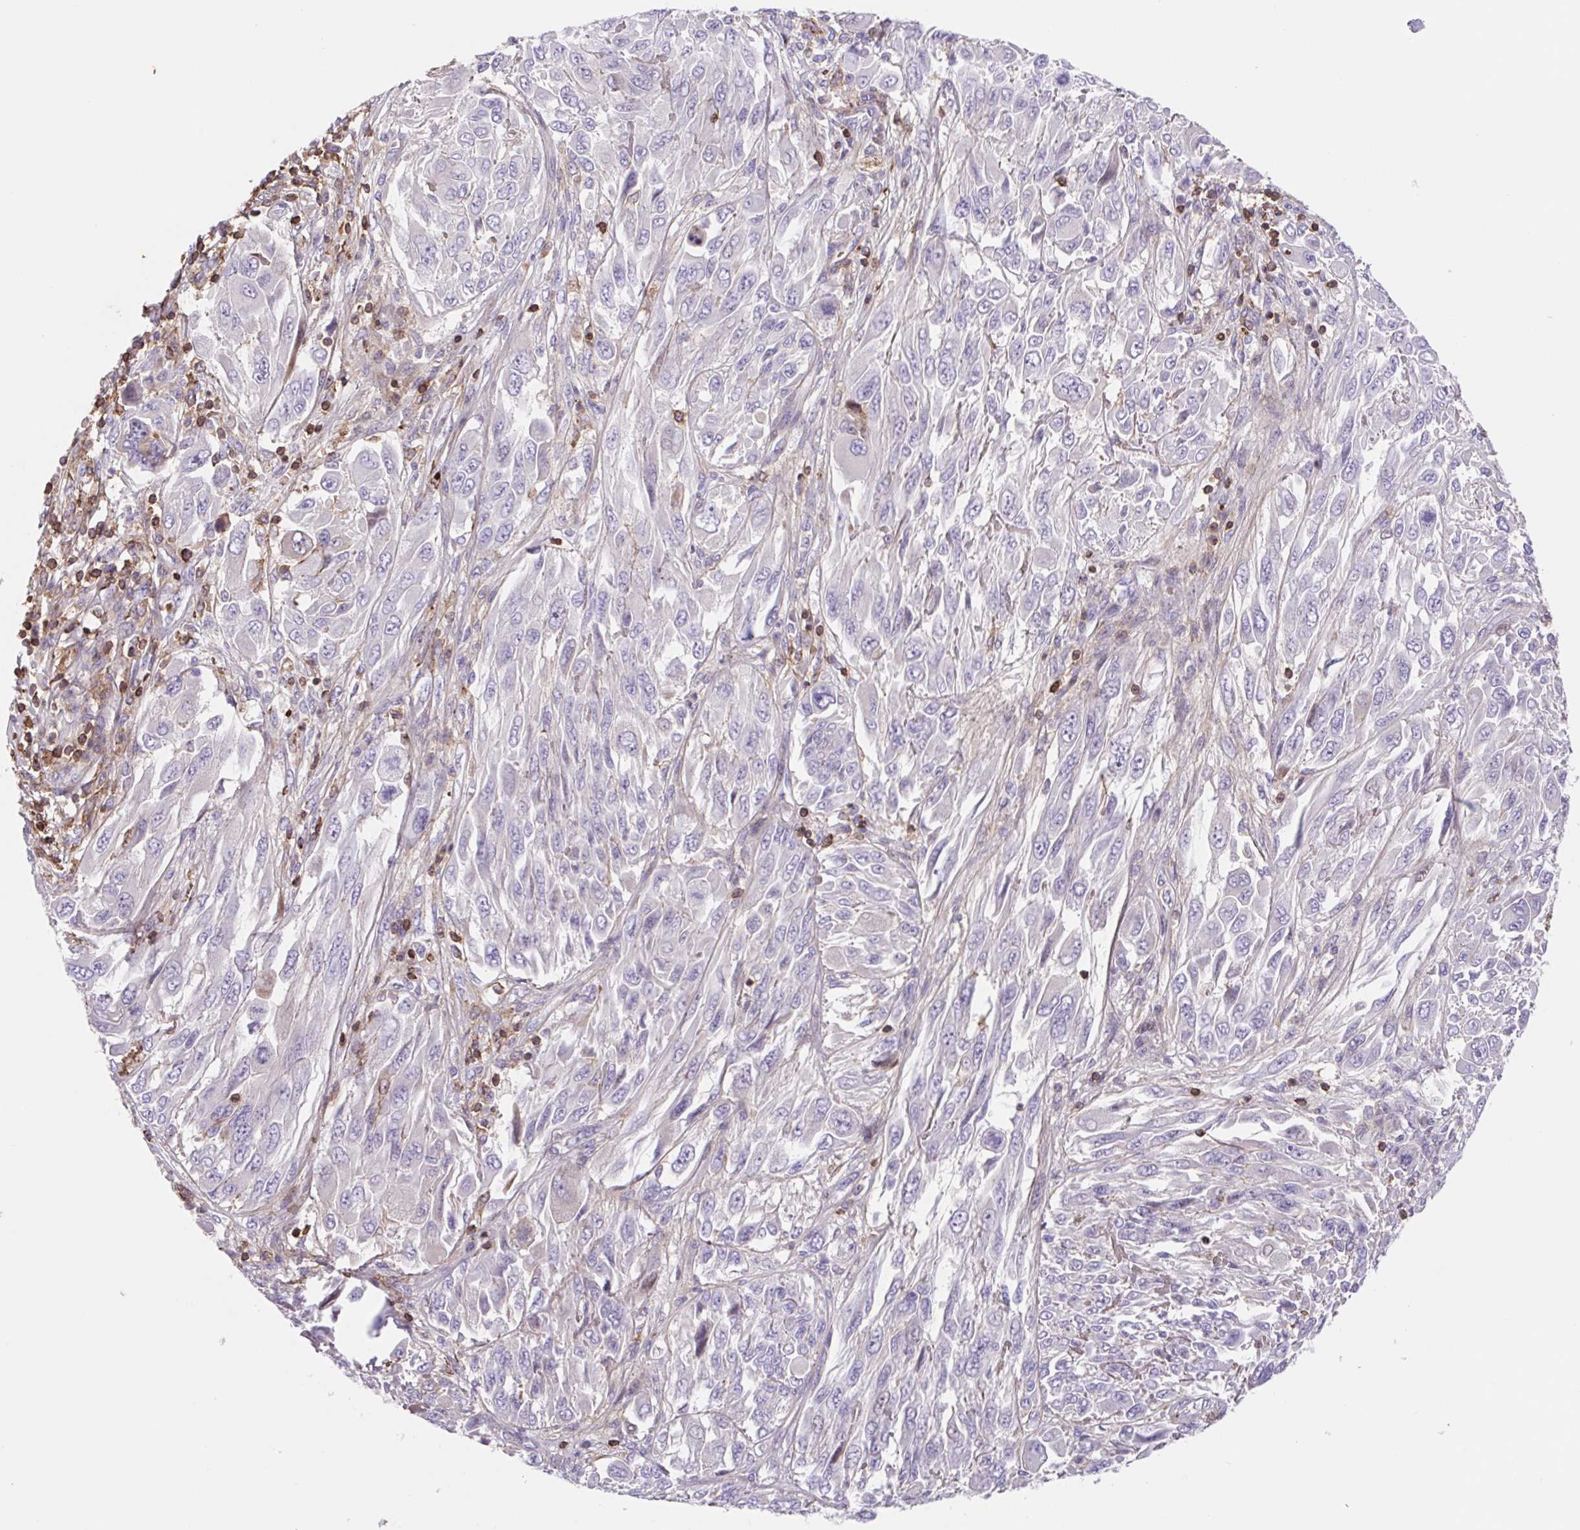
{"staining": {"intensity": "negative", "quantity": "none", "location": "none"}, "tissue": "melanoma", "cell_type": "Tumor cells", "image_type": "cancer", "snomed": [{"axis": "morphology", "description": "Malignant melanoma, NOS"}, {"axis": "topography", "description": "Skin"}], "caption": "The photomicrograph shows no staining of tumor cells in malignant melanoma.", "gene": "TPRG1", "patient": {"sex": "female", "age": 91}}